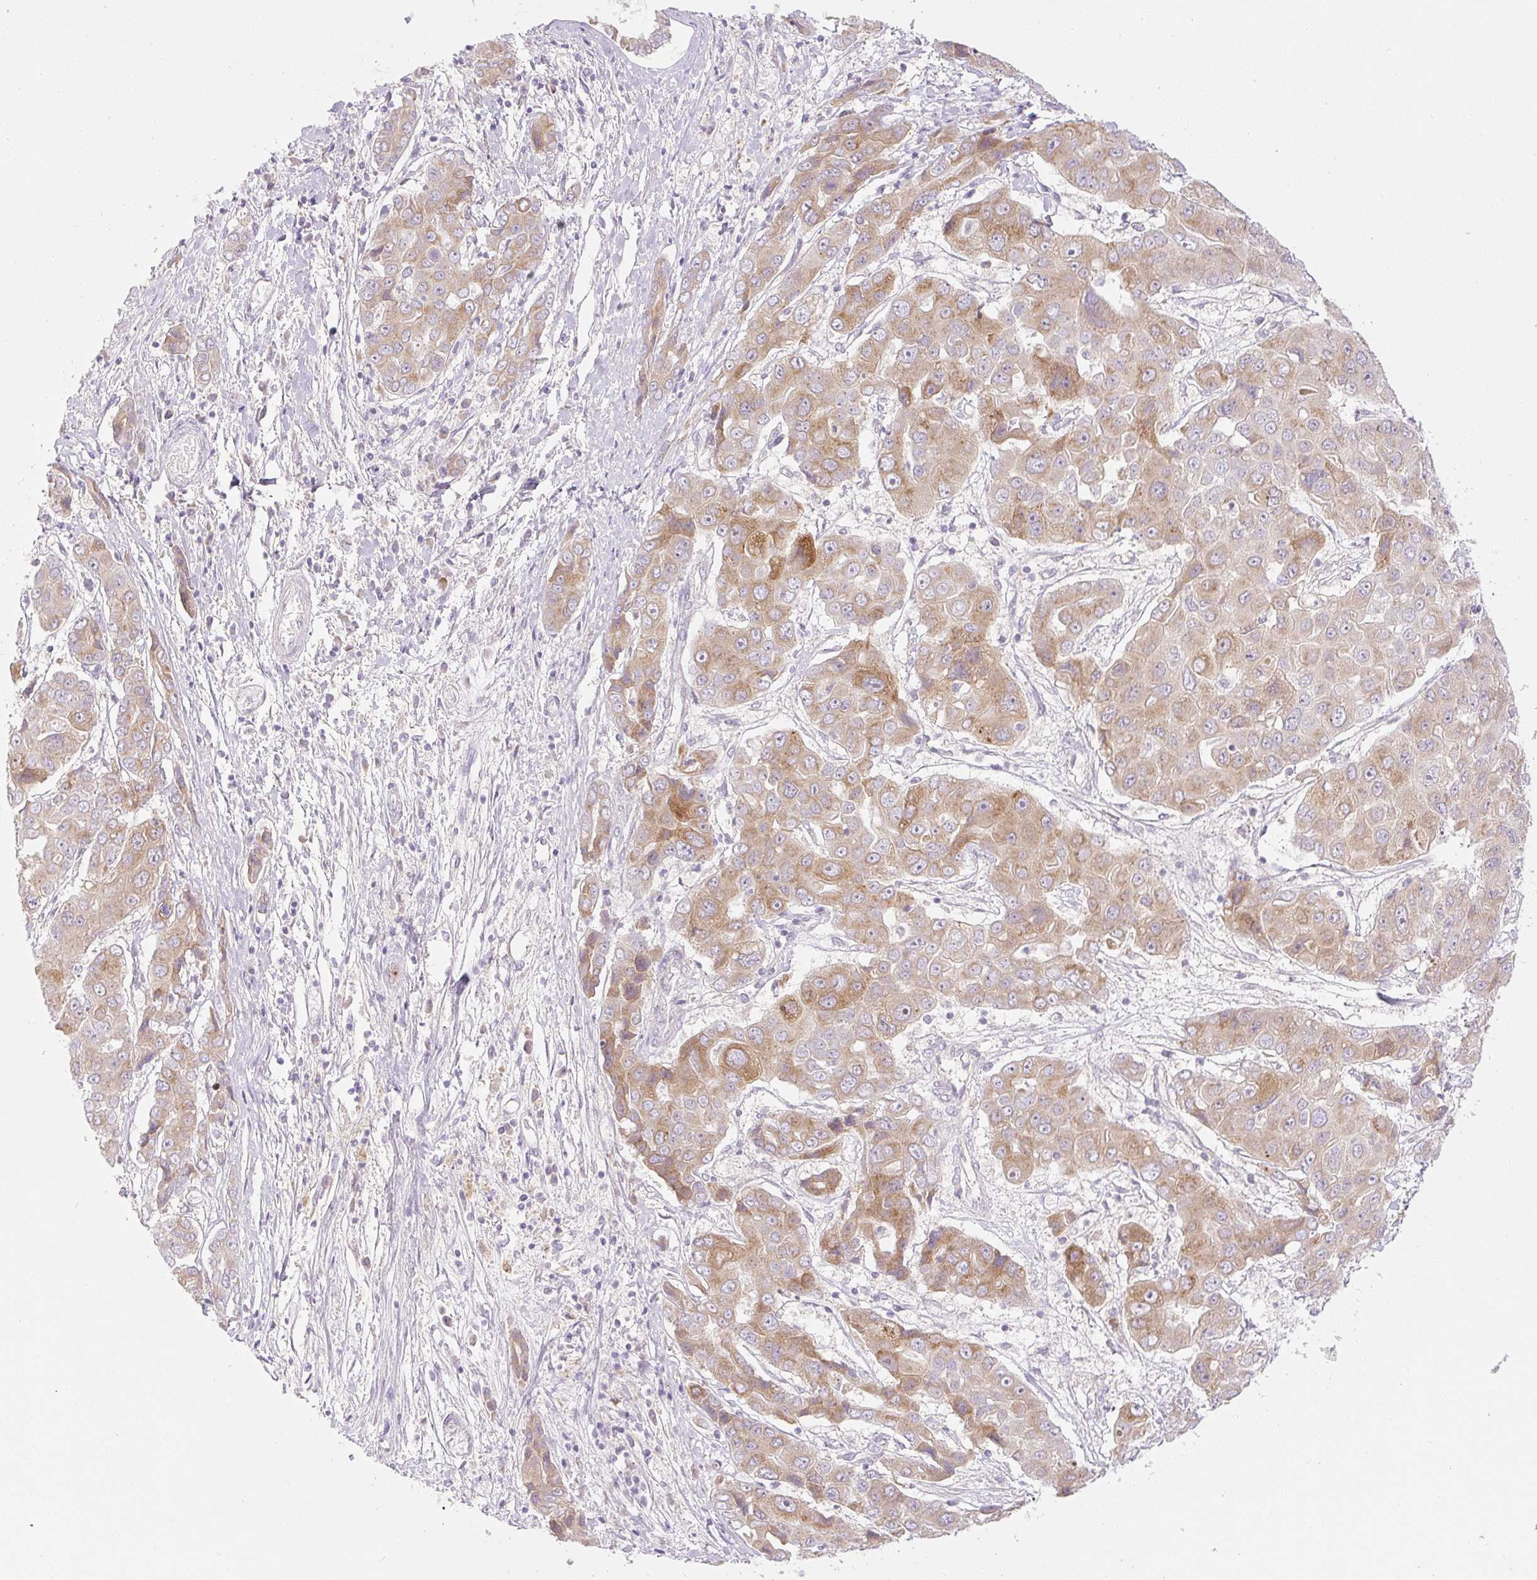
{"staining": {"intensity": "moderate", "quantity": ">75%", "location": "cytoplasmic/membranous"}, "tissue": "liver cancer", "cell_type": "Tumor cells", "image_type": "cancer", "snomed": [{"axis": "morphology", "description": "Cholangiocarcinoma"}, {"axis": "topography", "description": "Liver"}], "caption": "This image demonstrates immunohistochemistry (IHC) staining of liver cancer (cholangiocarcinoma), with medium moderate cytoplasmic/membranous staining in approximately >75% of tumor cells.", "gene": "MIA2", "patient": {"sex": "male", "age": 67}}